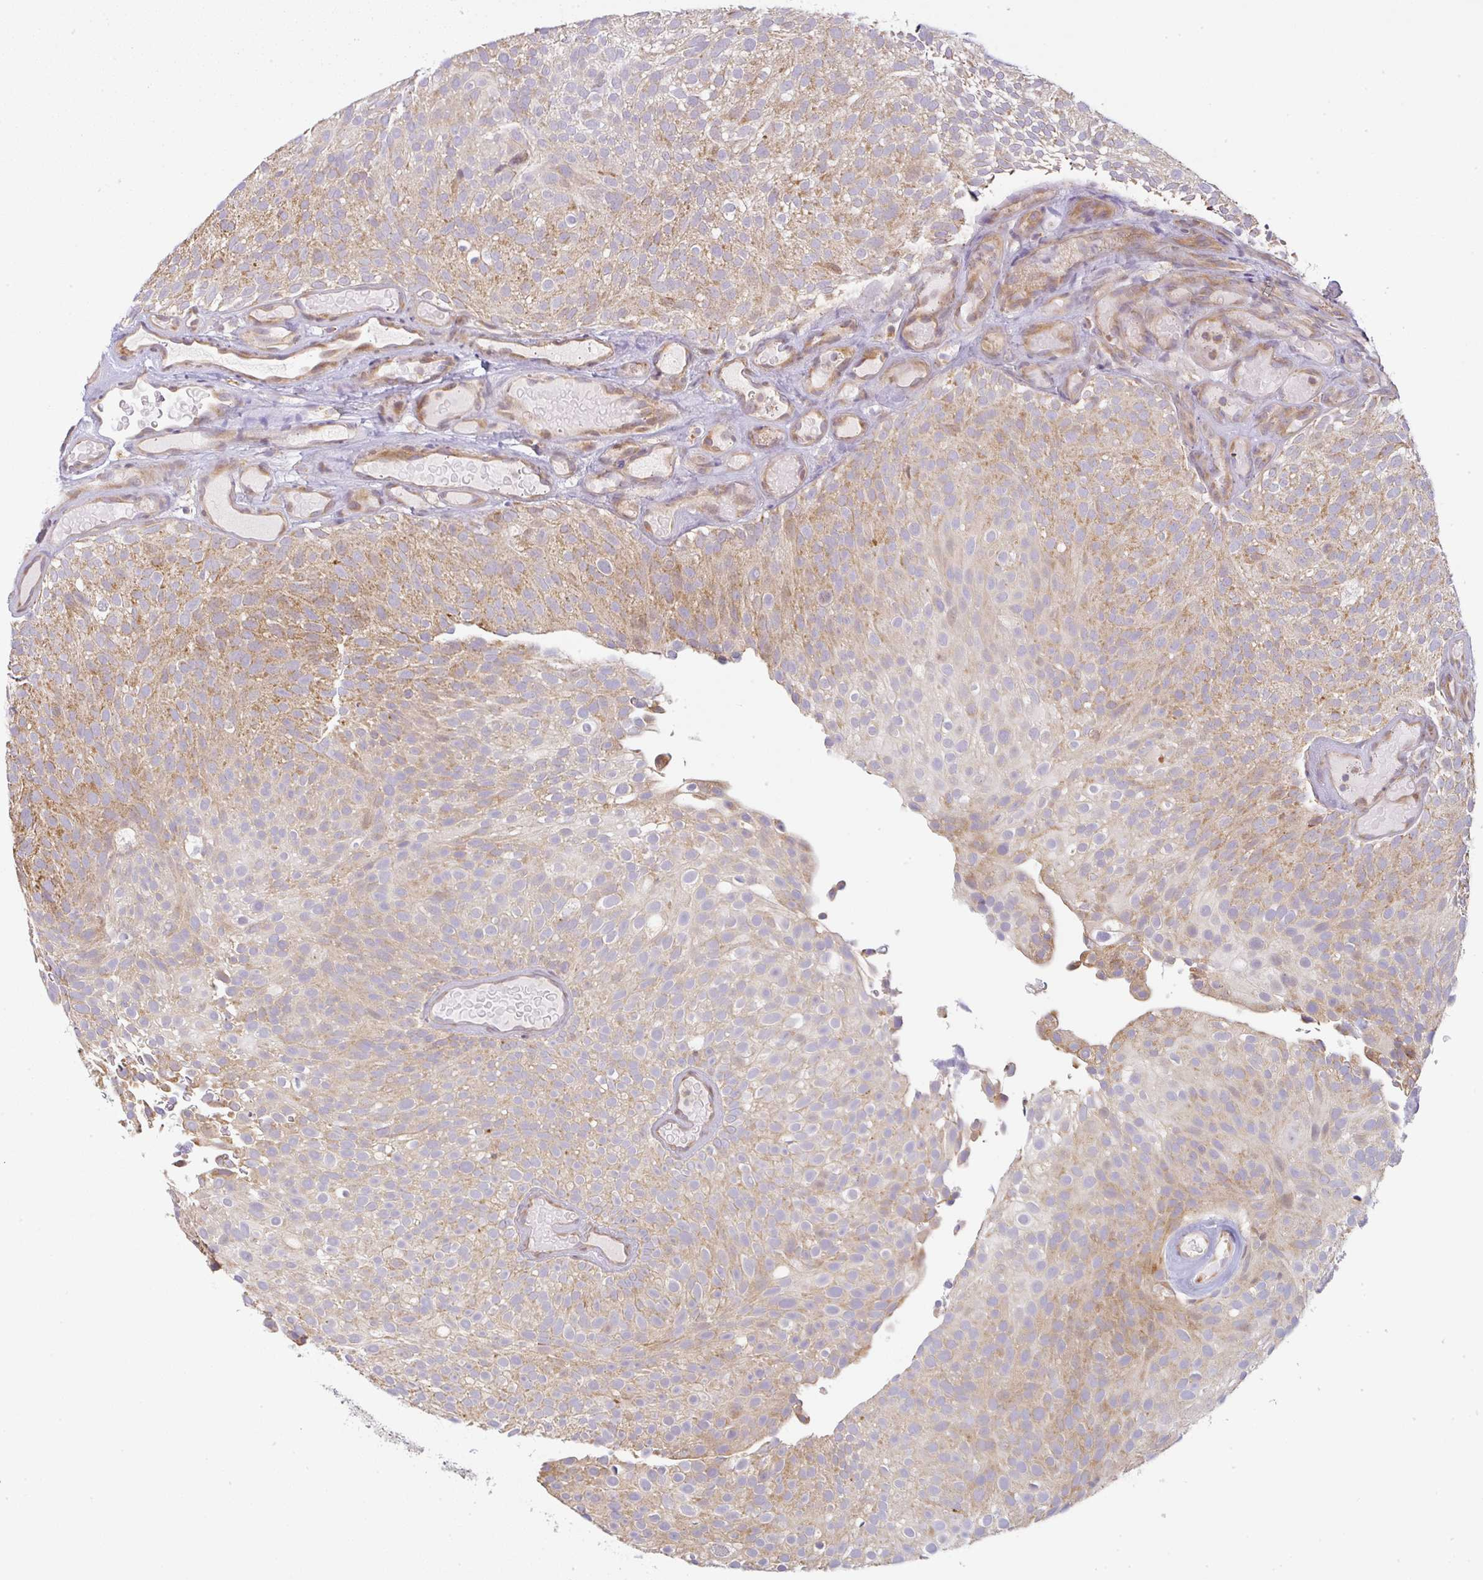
{"staining": {"intensity": "moderate", "quantity": "25%-75%", "location": "cytoplasmic/membranous"}, "tissue": "urothelial cancer", "cell_type": "Tumor cells", "image_type": "cancer", "snomed": [{"axis": "morphology", "description": "Urothelial carcinoma, Low grade"}, {"axis": "topography", "description": "Urinary bladder"}], "caption": "Protein staining of low-grade urothelial carcinoma tissue reveals moderate cytoplasmic/membranous expression in about 25%-75% of tumor cells. The staining was performed using DAB to visualize the protein expression in brown, while the nuclei were stained in blue with hematoxylin (Magnification: 20x).", "gene": "MOB1A", "patient": {"sex": "male", "age": 78}}